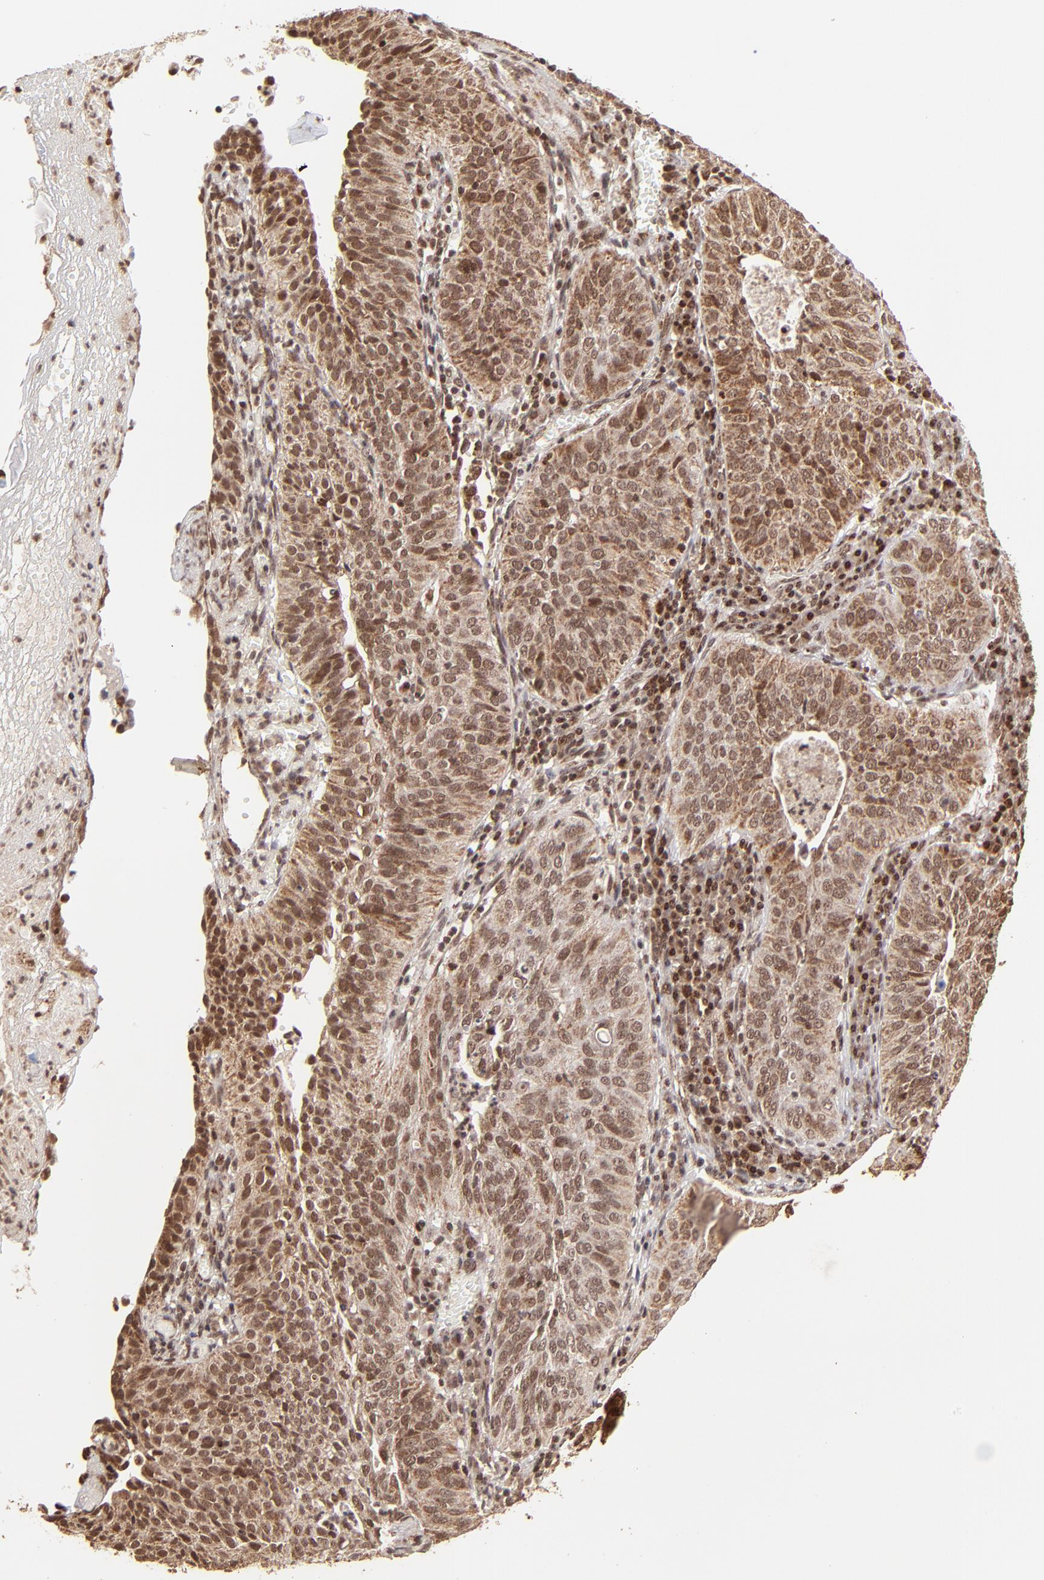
{"staining": {"intensity": "strong", "quantity": ">75%", "location": "cytoplasmic/membranous,nuclear"}, "tissue": "cervical cancer", "cell_type": "Tumor cells", "image_type": "cancer", "snomed": [{"axis": "morphology", "description": "Squamous cell carcinoma, NOS"}, {"axis": "topography", "description": "Cervix"}], "caption": "IHC photomicrograph of human squamous cell carcinoma (cervical) stained for a protein (brown), which displays high levels of strong cytoplasmic/membranous and nuclear expression in about >75% of tumor cells.", "gene": "MED15", "patient": {"sex": "female", "age": 39}}